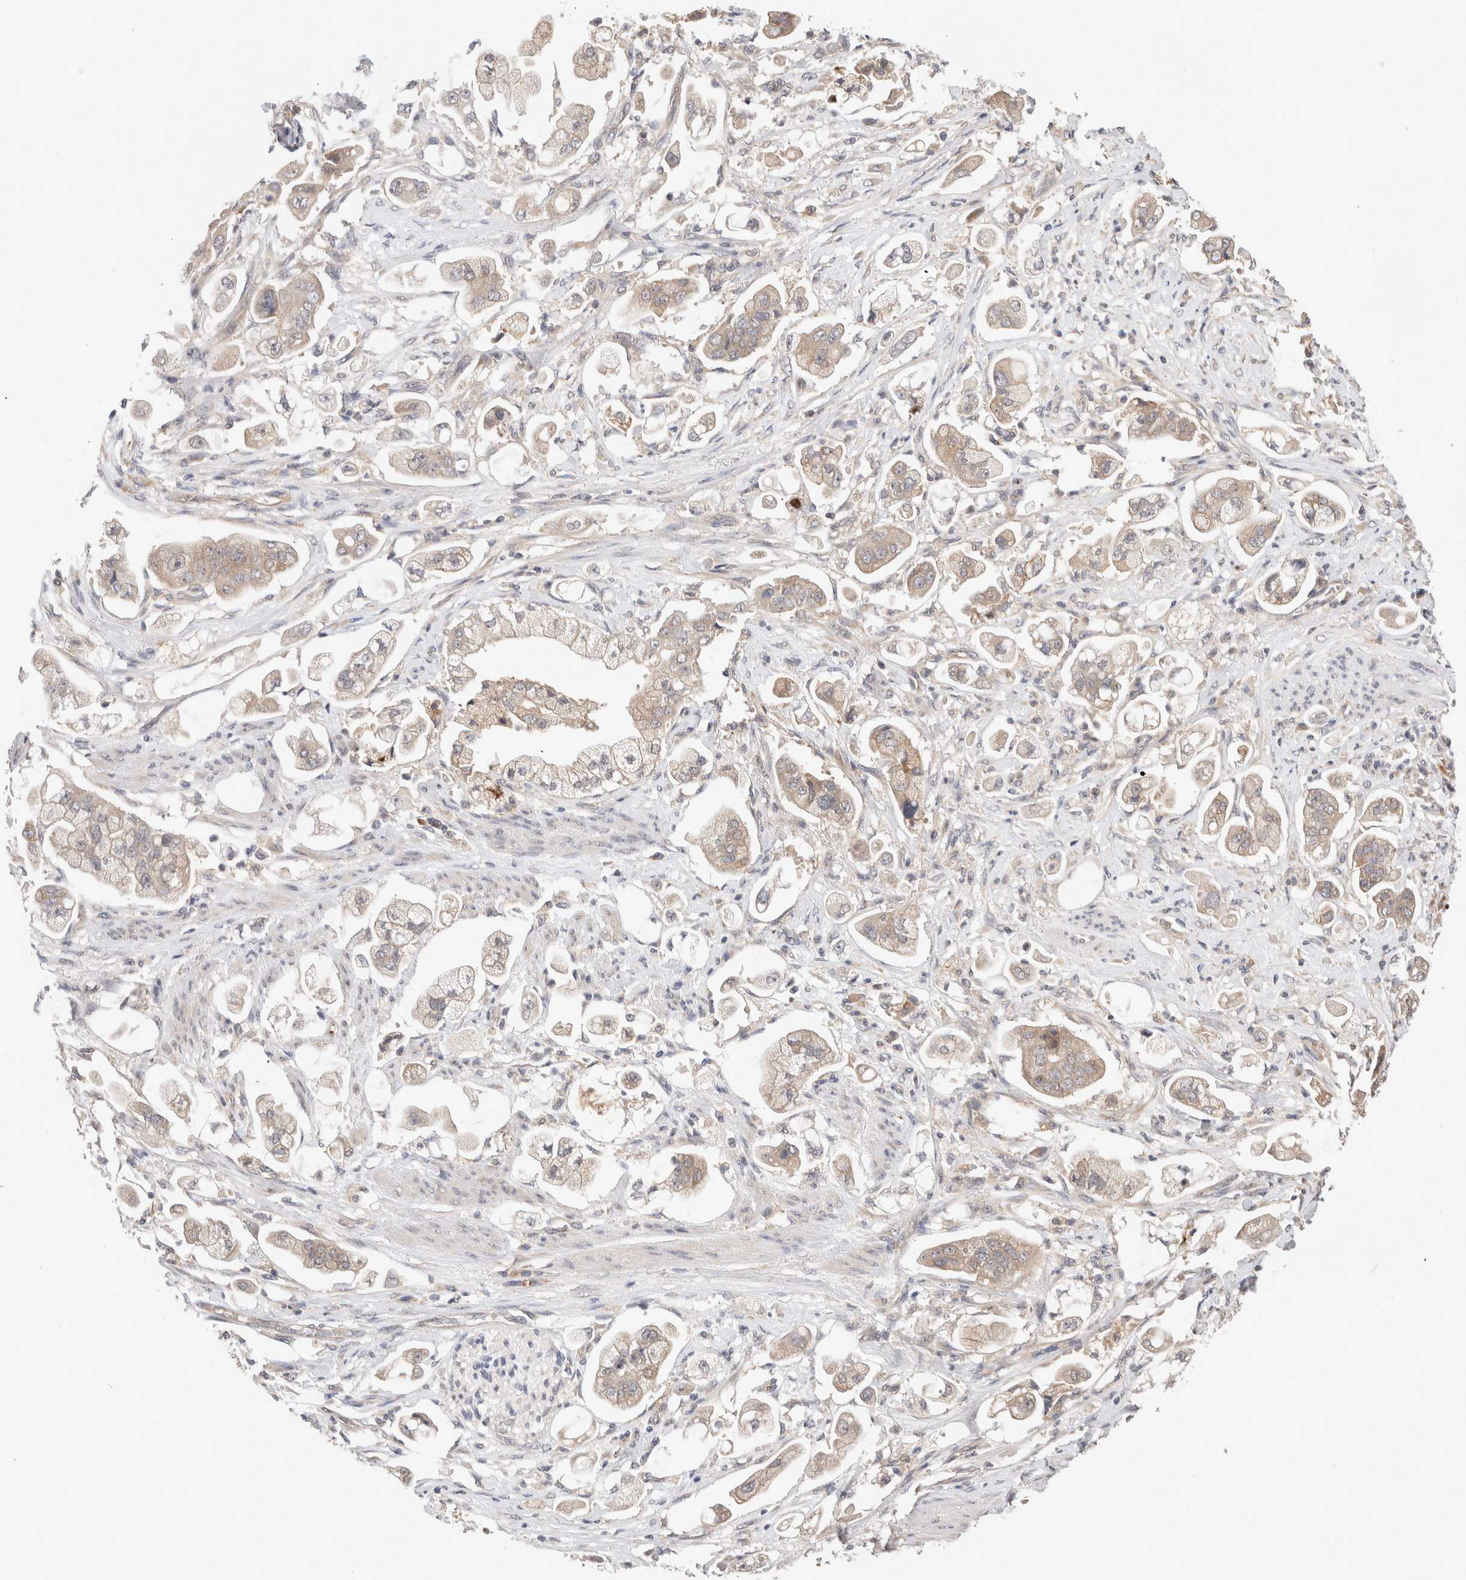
{"staining": {"intensity": "weak", "quantity": ">75%", "location": "cytoplasmic/membranous"}, "tissue": "stomach cancer", "cell_type": "Tumor cells", "image_type": "cancer", "snomed": [{"axis": "morphology", "description": "Adenocarcinoma, NOS"}, {"axis": "topography", "description": "Stomach"}], "caption": "Immunohistochemical staining of stomach adenocarcinoma shows low levels of weak cytoplasmic/membranous expression in about >75% of tumor cells.", "gene": "SGK1", "patient": {"sex": "male", "age": 62}}